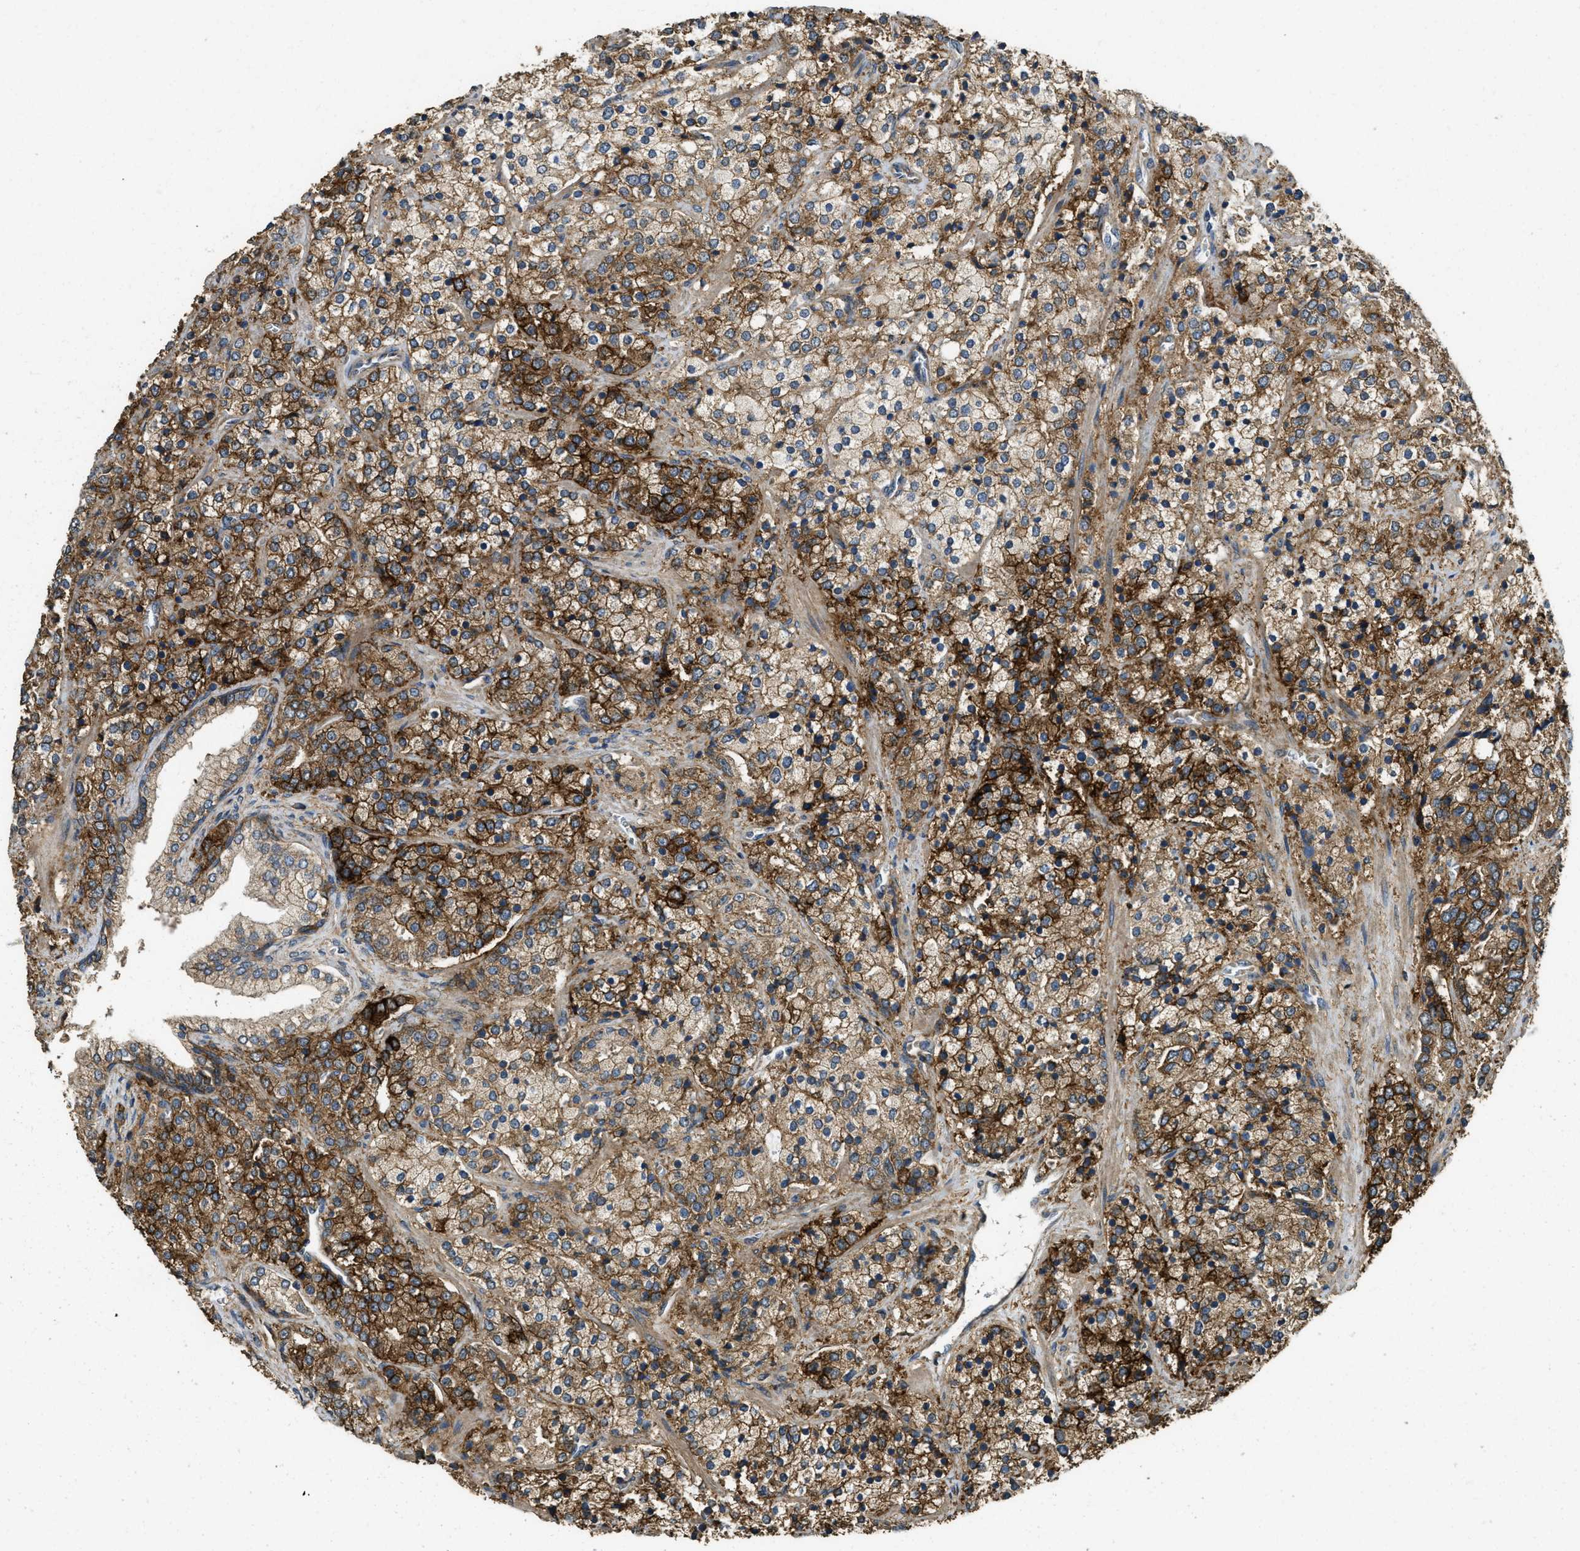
{"staining": {"intensity": "strong", "quantity": ">75%", "location": "cytoplasmic/membranous"}, "tissue": "prostate cancer", "cell_type": "Tumor cells", "image_type": "cancer", "snomed": [{"axis": "morphology", "description": "Adenocarcinoma, High grade"}, {"axis": "topography", "description": "Prostate"}], "caption": "Immunohistochemistry (IHC) (DAB) staining of human prostate cancer shows strong cytoplasmic/membranous protein expression in about >75% of tumor cells.", "gene": "CD276", "patient": {"sex": "male", "age": 71}}